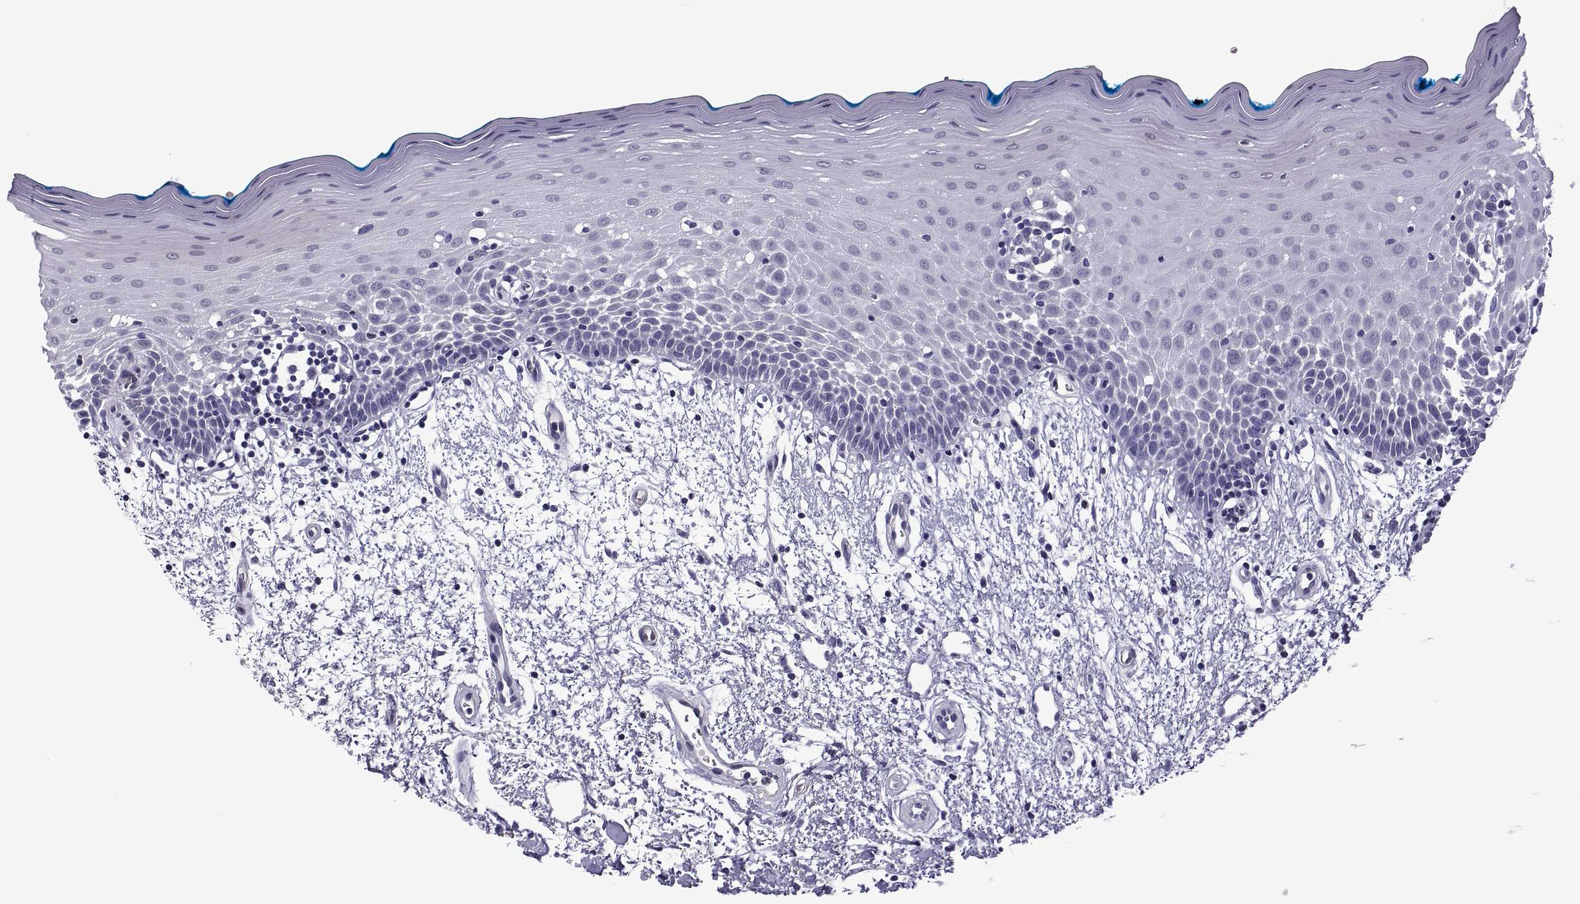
{"staining": {"intensity": "negative", "quantity": "none", "location": "none"}, "tissue": "oral mucosa", "cell_type": "Squamous epithelial cells", "image_type": "normal", "snomed": [{"axis": "morphology", "description": "Normal tissue, NOS"}, {"axis": "morphology", "description": "Squamous cell carcinoma, NOS"}, {"axis": "topography", "description": "Oral tissue"}, {"axis": "topography", "description": "Head-Neck"}], "caption": "The image demonstrates no significant positivity in squamous epithelial cells of oral mucosa. Nuclei are stained in blue.", "gene": "LCN9", "patient": {"sex": "female", "age": 75}}